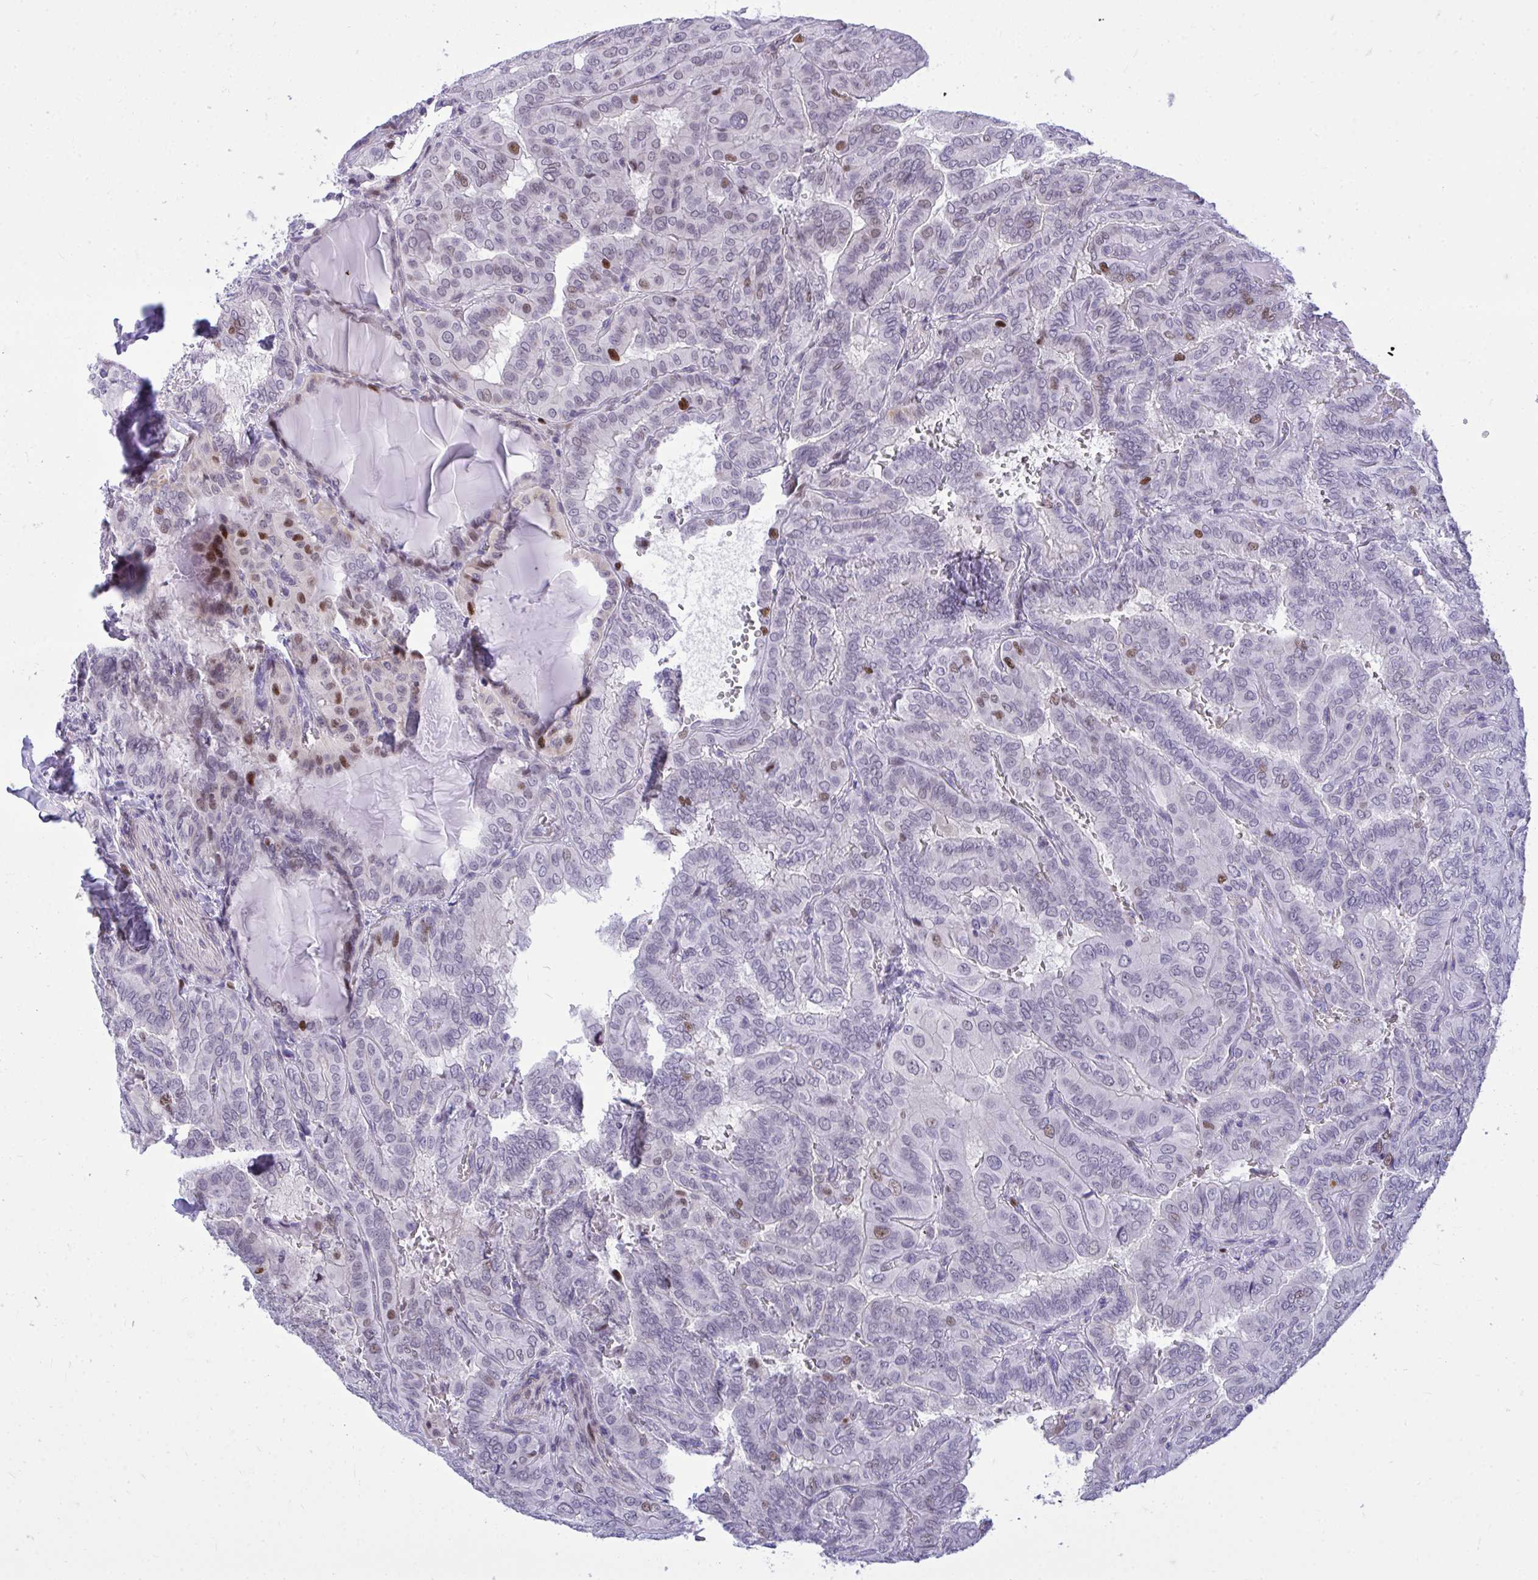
{"staining": {"intensity": "strong", "quantity": "<25%", "location": "nuclear"}, "tissue": "thyroid cancer", "cell_type": "Tumor cells", "image_type": "cancer", "snomed": [{"axis": "morphology", "description": "Papillary adenocarcinoma, NOS"}, {"axis": "topography", "description": "Thyroid gland"}], "caption": "A brown stain shows strong nuclear positivity of a protein in papillary adenocarcinoma (thyroid) tumor cells.", "gene": "C1QL2", "patient": {"sex": "female", "age": 46}}